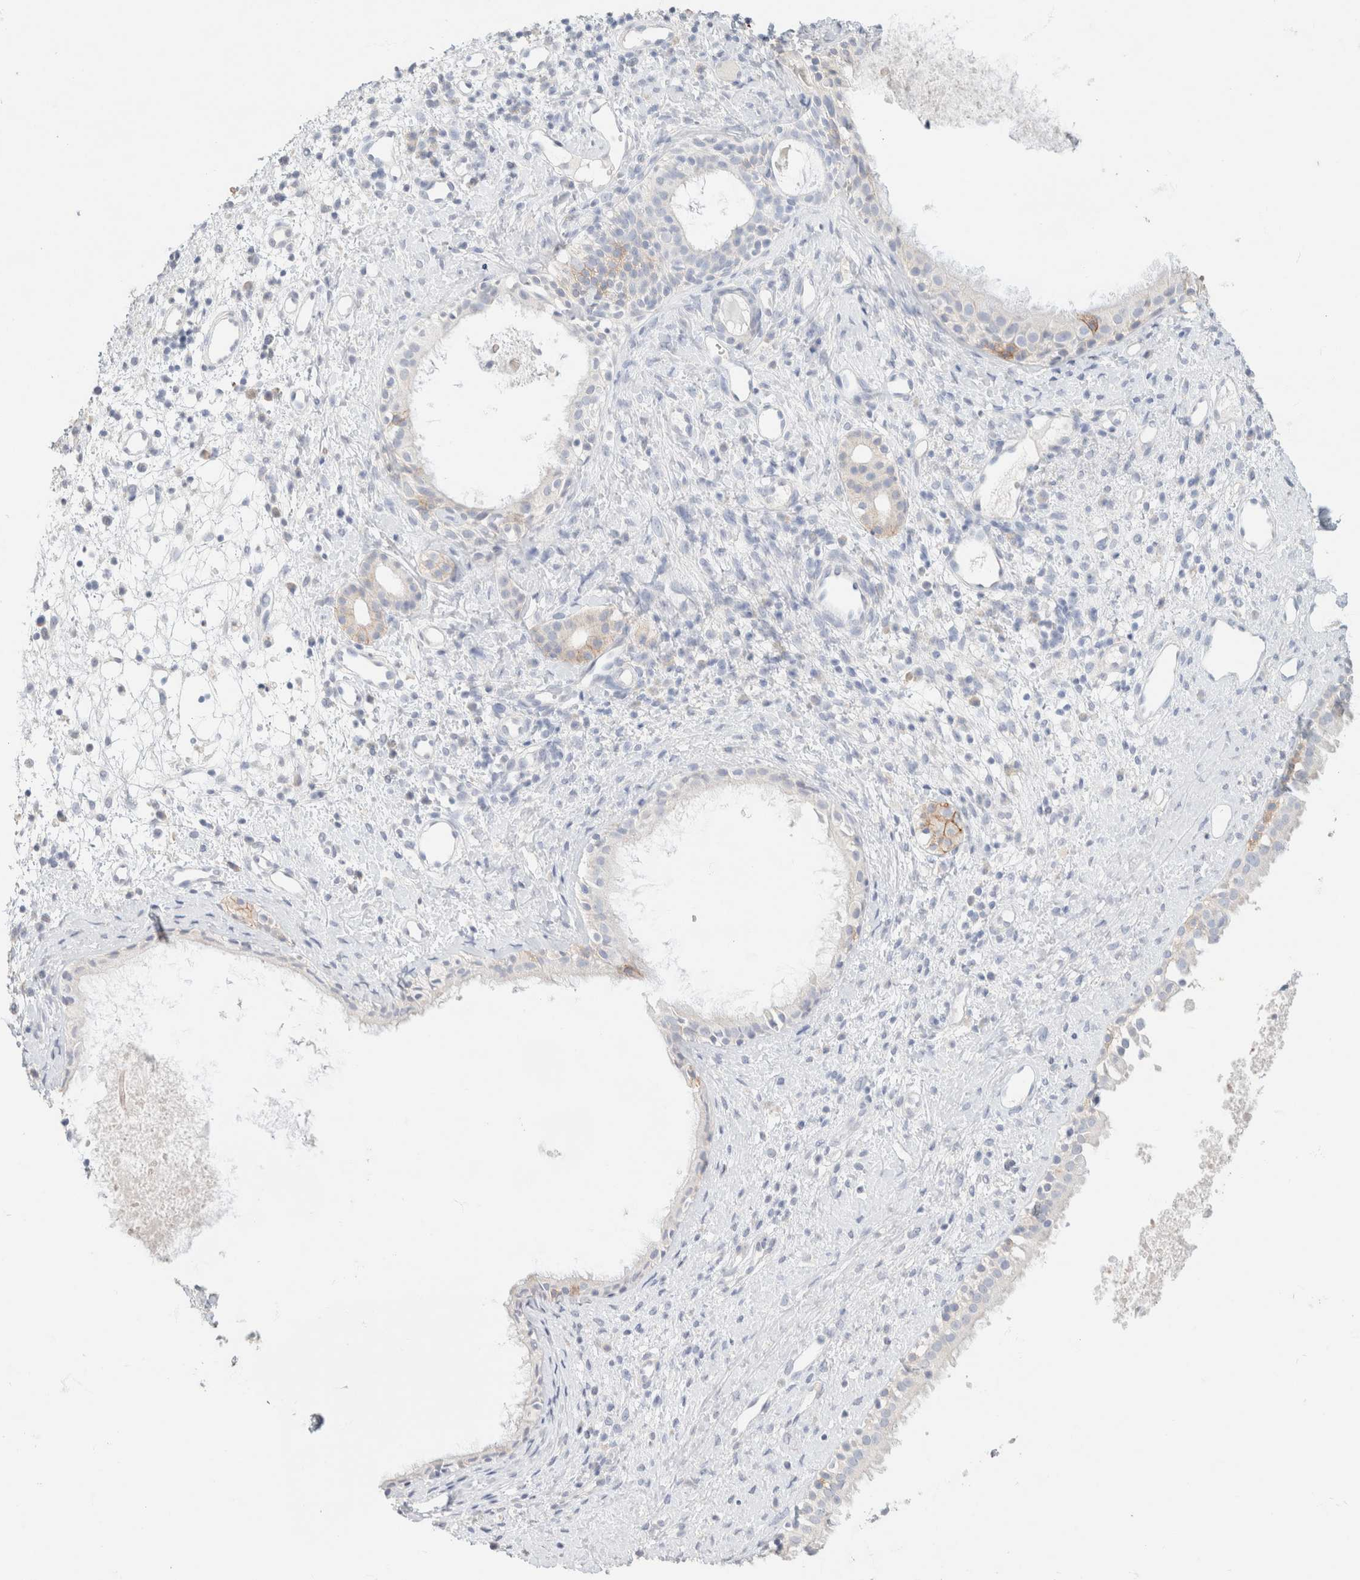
{"staining": {"intensity": "negative", "quantity": "none", "location": "none"}, "tissue": "nasopharynx", "cell_type": "Respiratory epithelial cells", "image_type": "normal", "snomed": [{"axis": "morphology", "description": "Normal tissue, NOS"}, {"axis": "topography", "description": "Nasopharynx"}], "caption": "High power microscopy photomicrograph of an immunohistochemistry photomicrograph of unremarkable nasopharynx, revealing no significant staining in respiratory epithelial cells.", "gene": "CA12", "patient": {"sex": "male", "age": 22}}